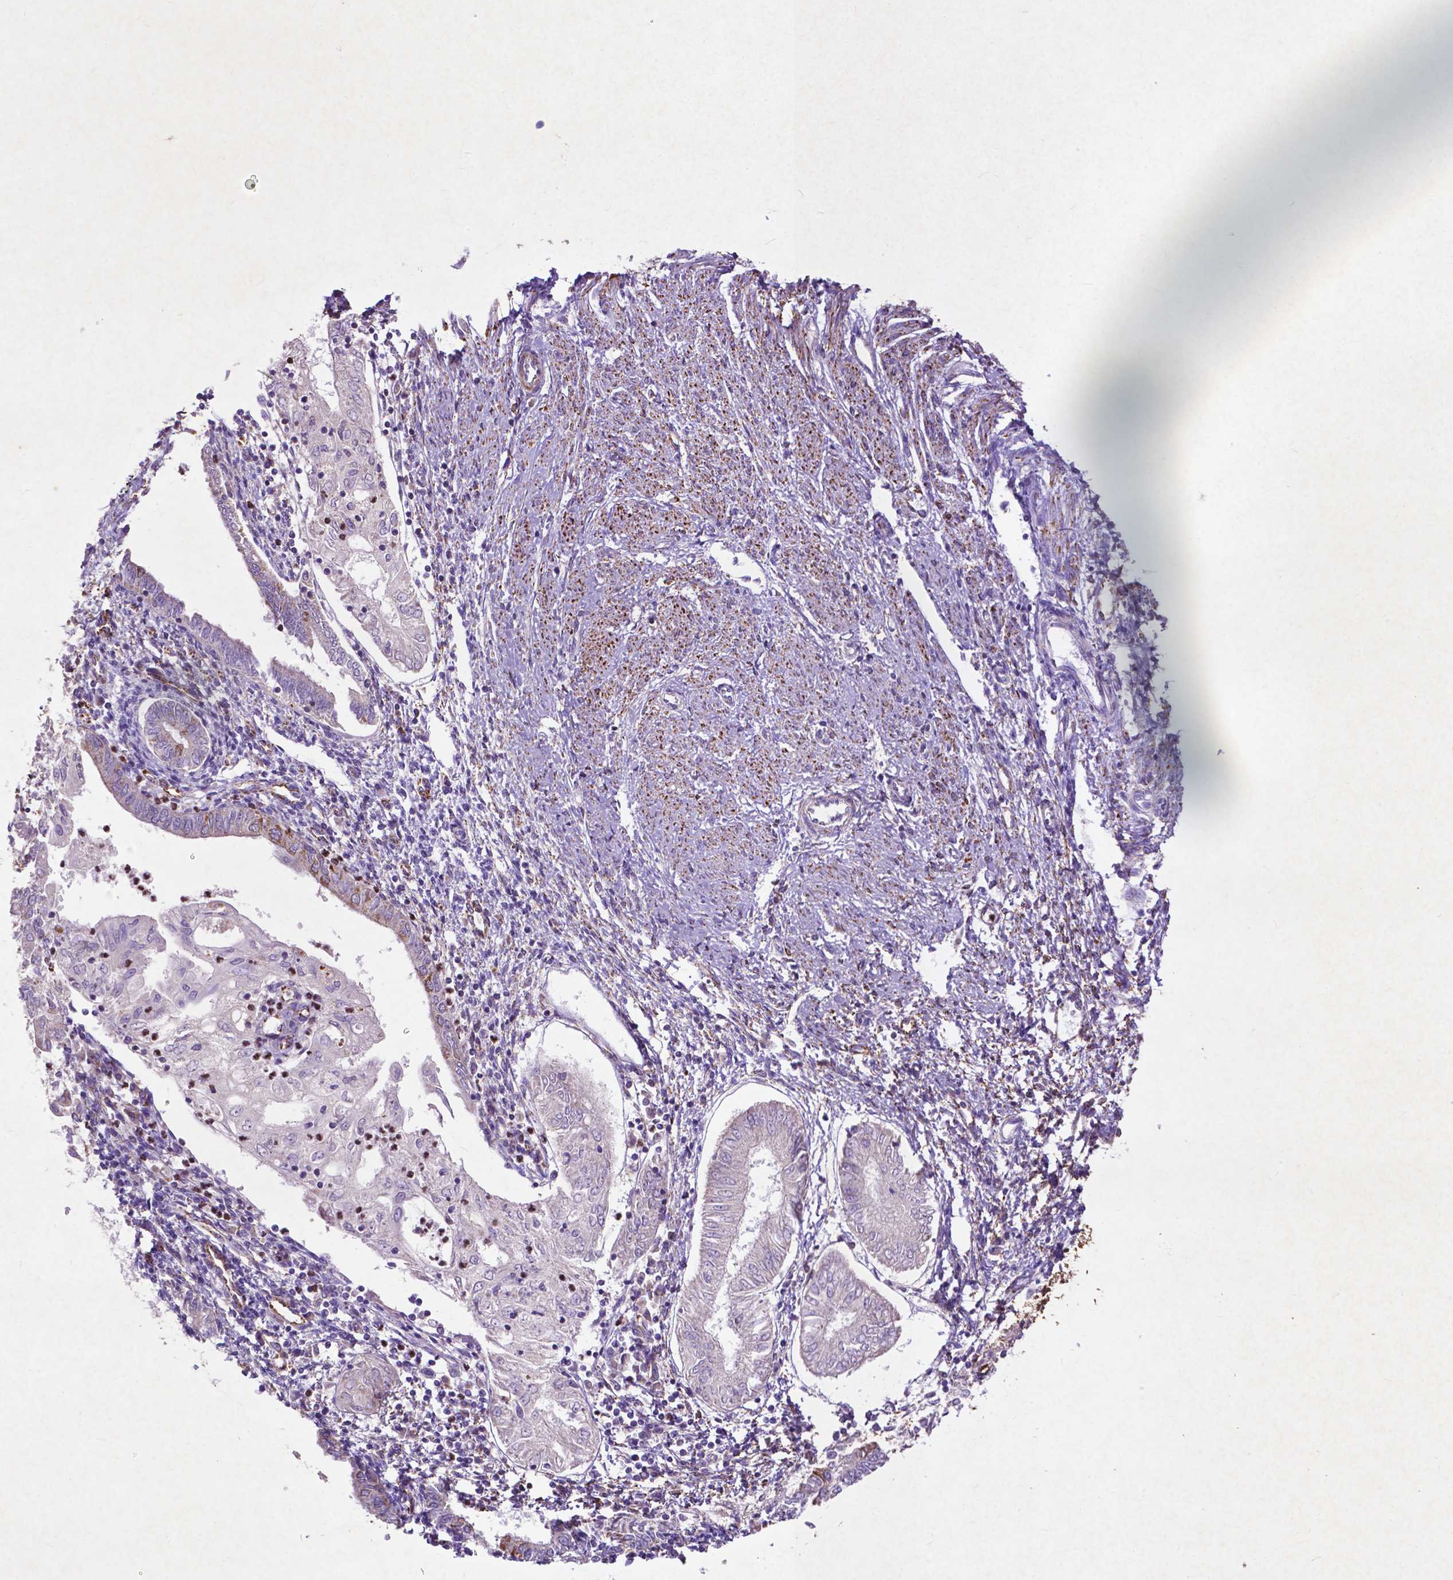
{"staining": {"intensity": "negative", "quantity": "none", "location": "none"}, "tissue": "endometrial cancer", "cell_type": "Tumor cells", "image_type": "cancer", "snomed": [{"axis": "morphology", "description": "Adenocarcinoma, NOS"}, {"axis": "topography", "description": "Endometrium"}], "caption": "Immunohistochemistry of human endometrial adenocarcinoma shows no expression in tumor cells.", "gene": "THEGL", "patient": {"sex": "female", "age": 68}}